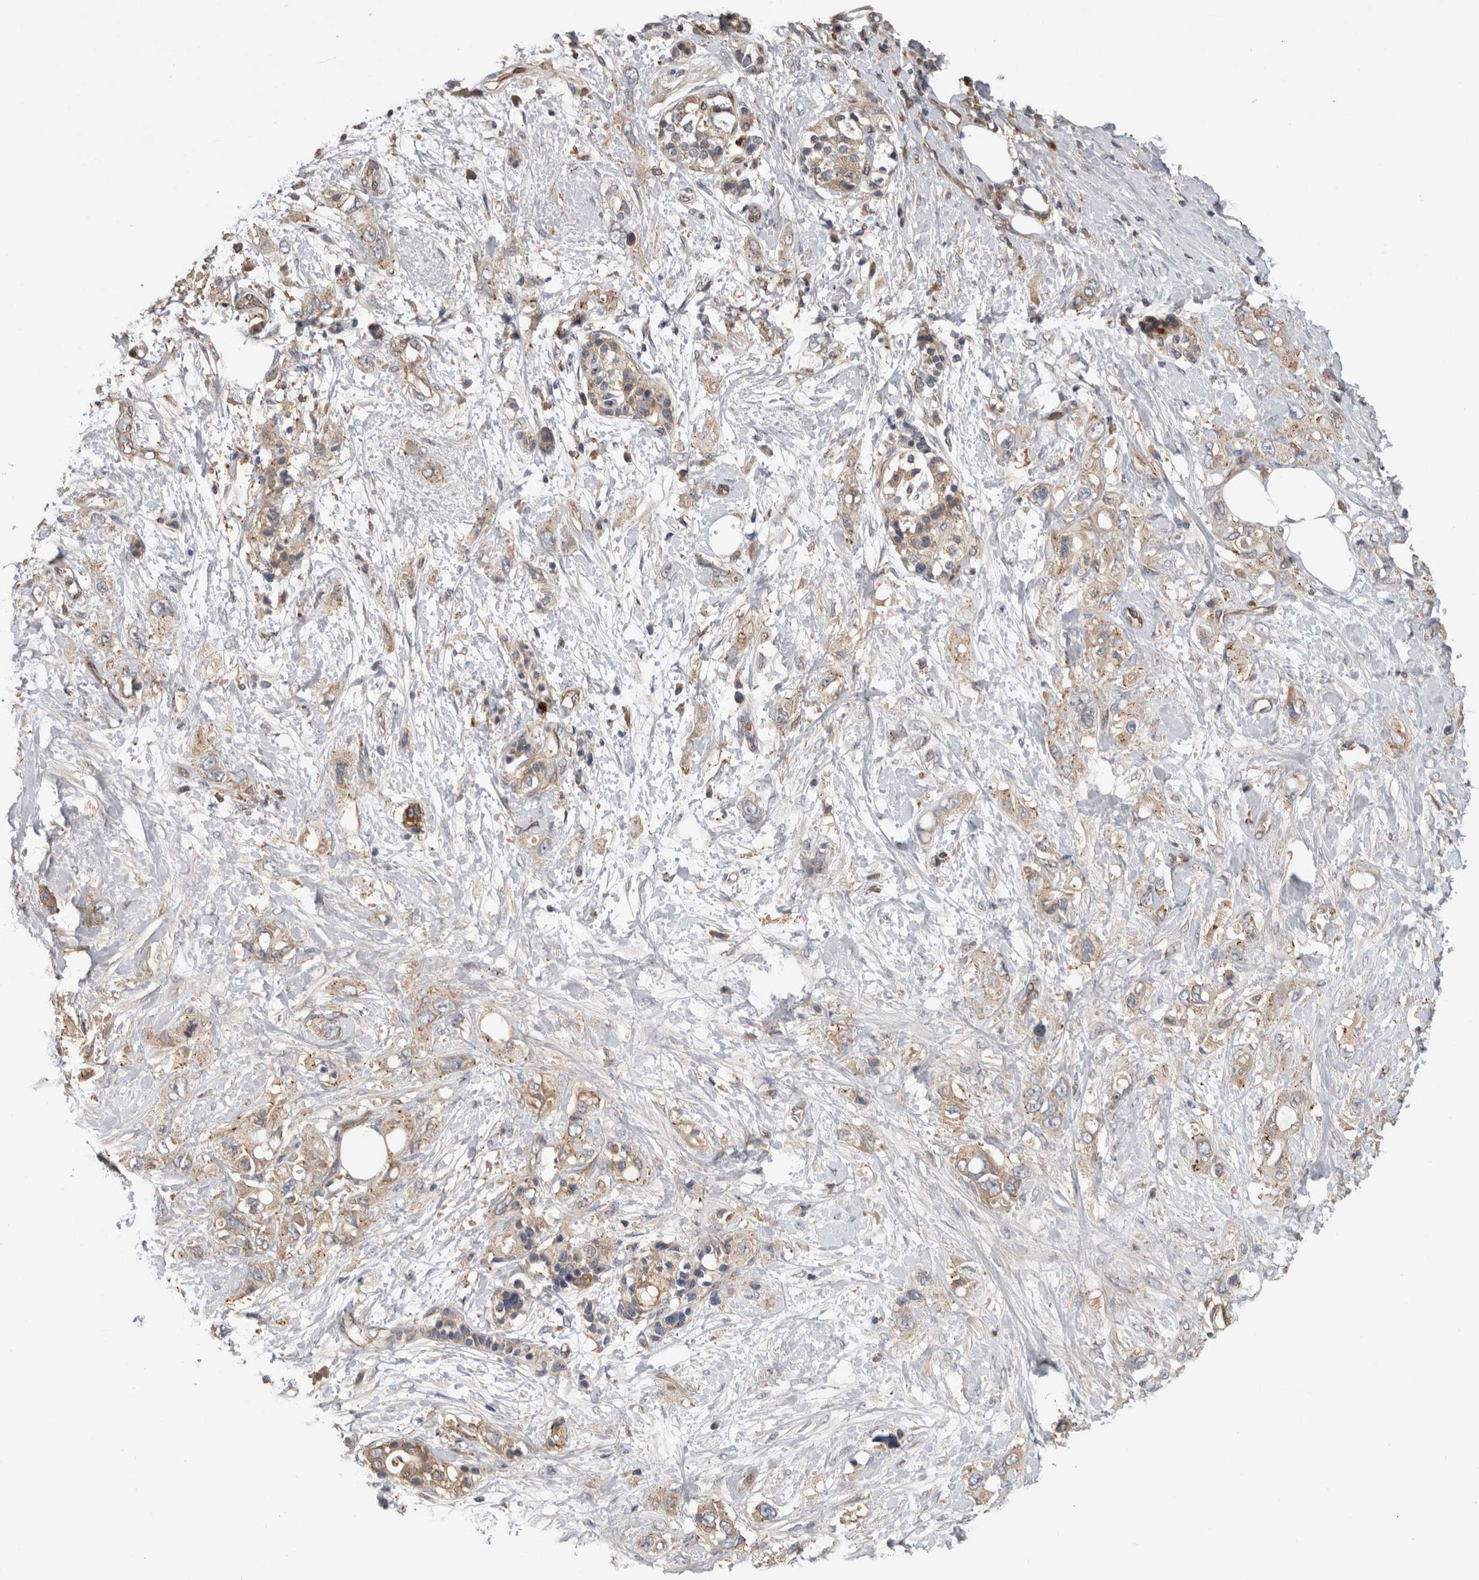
{"staining": {"intensity": "weak", "quantity": ">75%", "location": "cytoplasmic/membranous"}, "tissue": "pancreatic cancer", "cell_type": "Tumor cells", "image_type": "cancer", "snomed": [{"axis": "morphology", "description": "Adenocarcinoma, NOS"}, {"axis": "topography", "description": "Pancreas"}], "caption": "Brown immunohistochemical staining in human pancreatic cancer (adenocarcinoma) shows weak cytoplasmic/membranous staining in about >75% of tumor cells.", "gene": "TARBP1", "patient": {"sex": "female", "age": 56}}